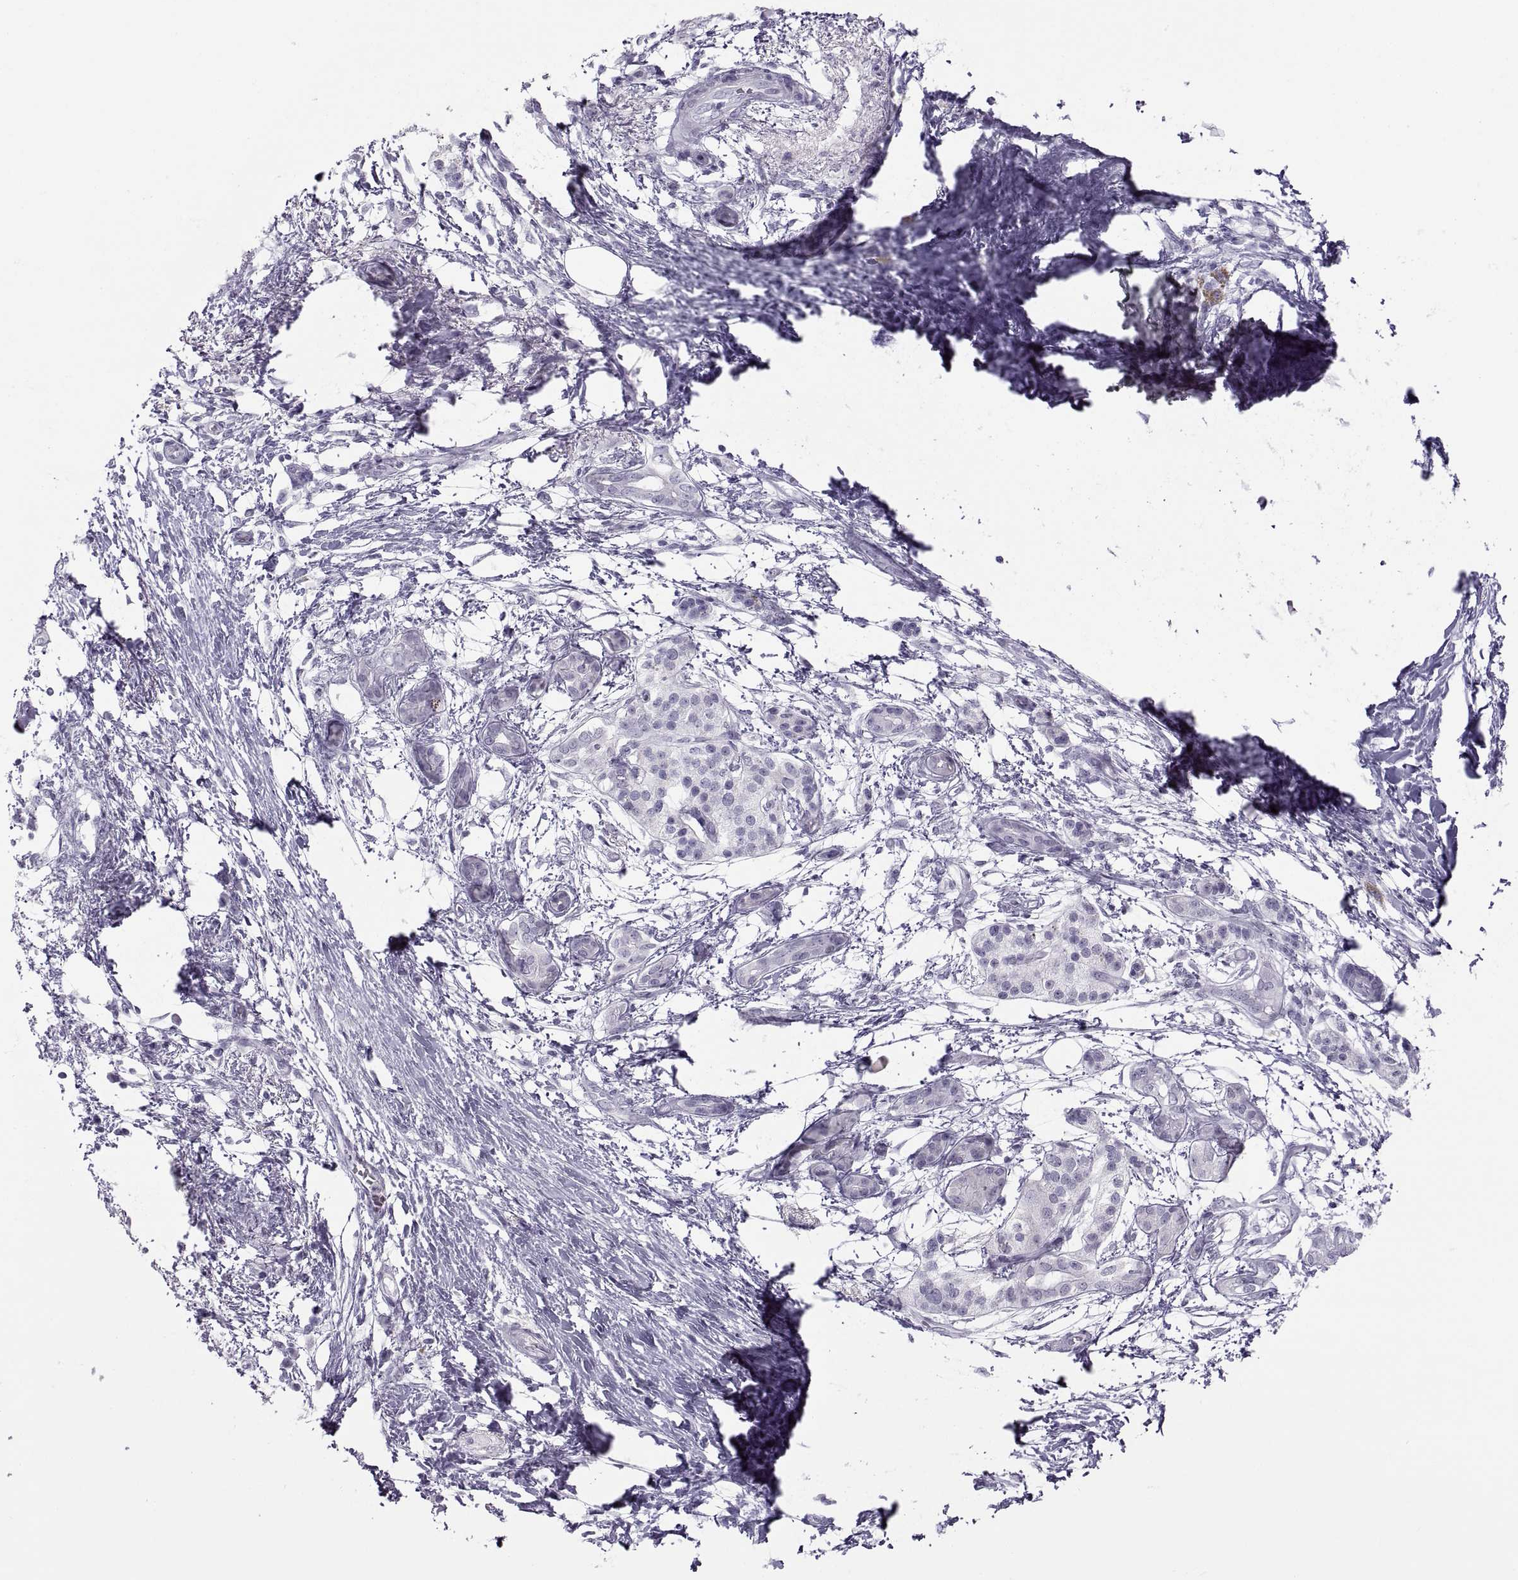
{"staining": {"intensity": "negative", "quantity": "none", "location": "none"}, "tissue": "pancreatic cancer", "cell_type": "Tumor cells", "image_type": "cancer", "snomed": [{"axis": "morphology", "description": "Adenocarcinoma, NOS"}, {"axis": "topography", "description": "Pancreas"}], "caption": "Pancreatic adenocarcinoma was stained to show a protein in brown. There is no significant staining in tumor cells.", "gene": "C3orf22", "patient": {"sex": "female", "age": 72}}